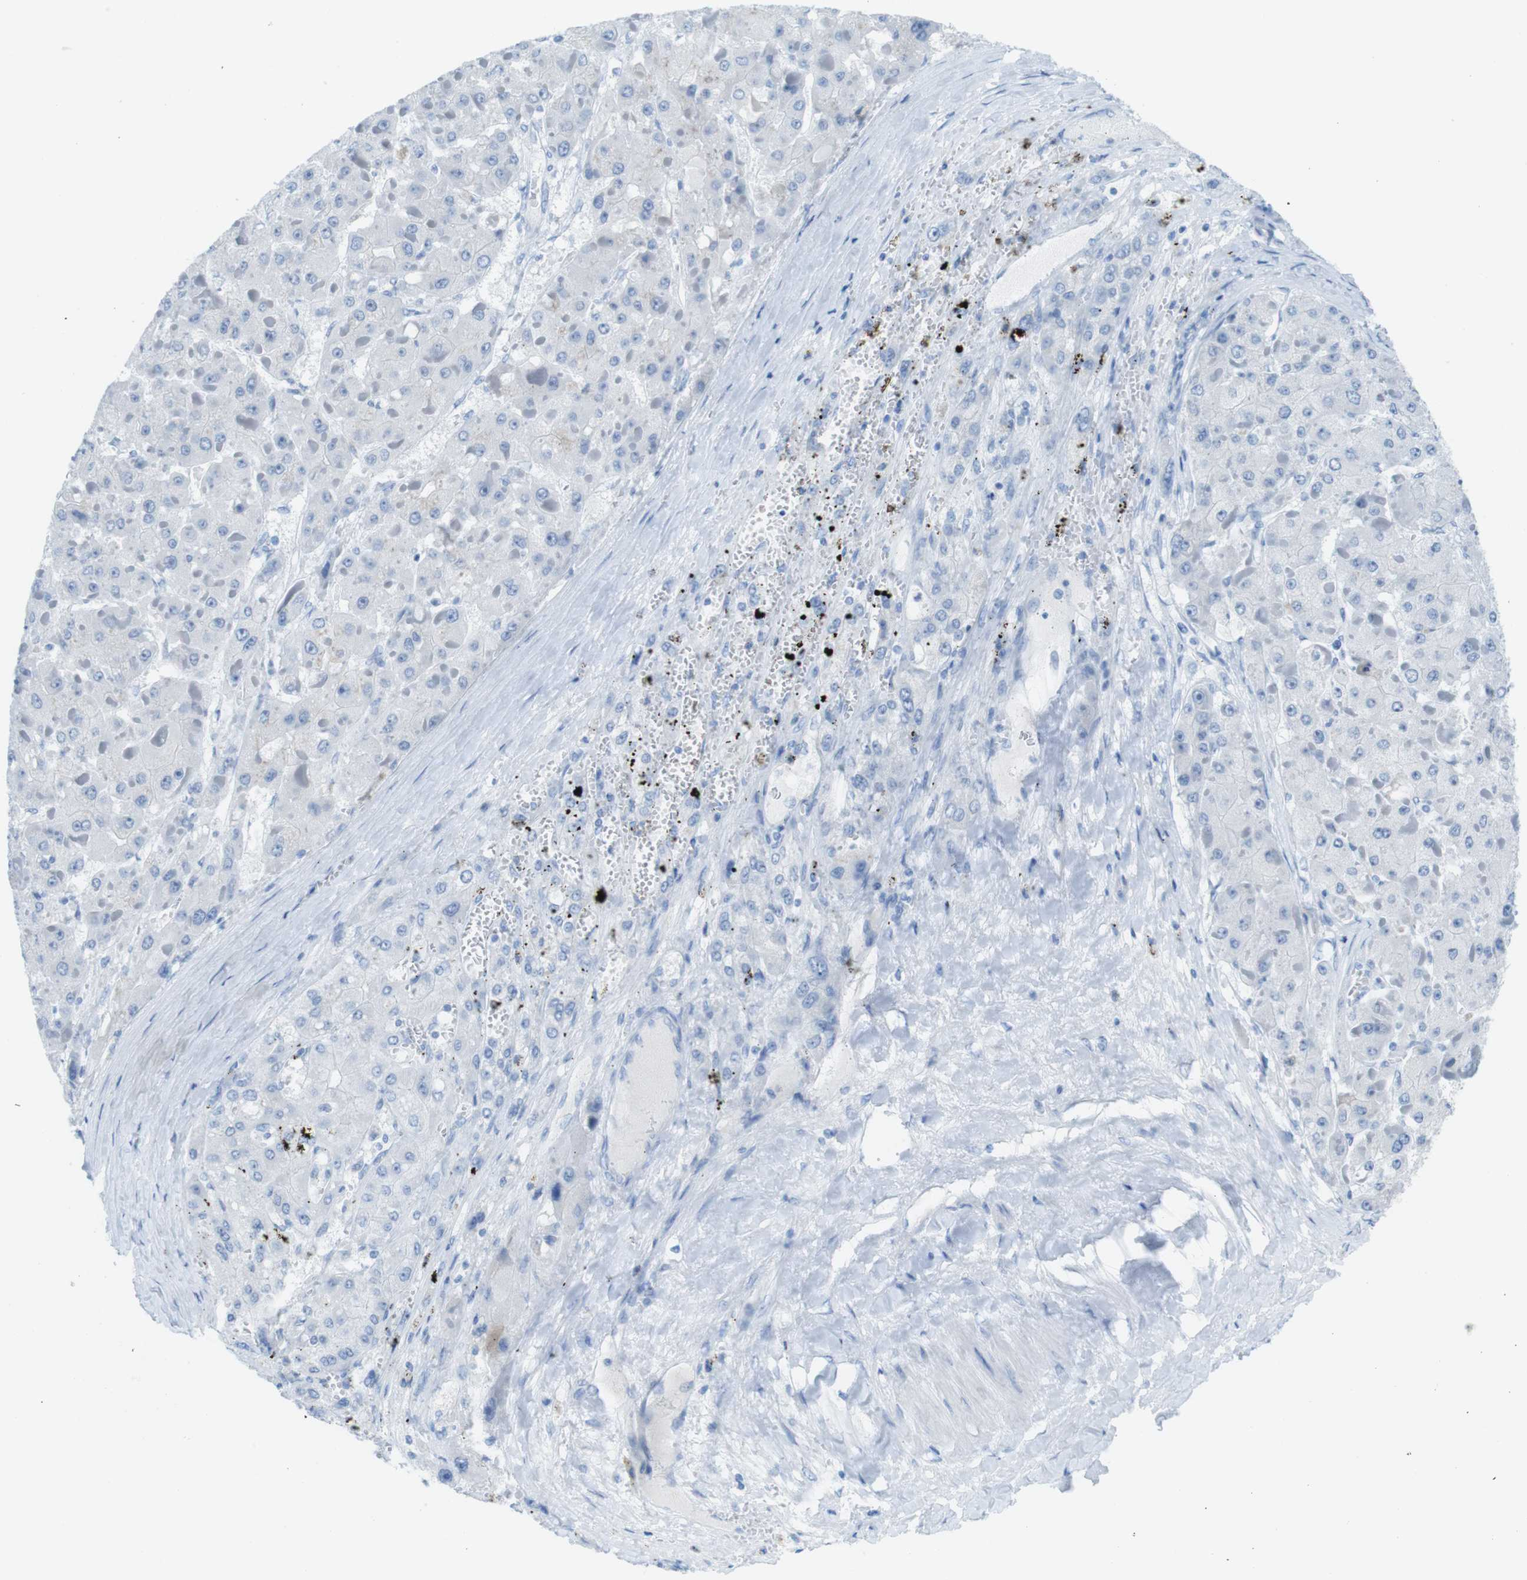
{"staining": {"intensity": "negative", "quantity": "none", "location": "none"}, "tissue": "liver cancer", "cell_type": "Tumor cells", "image_type": "cancer", "snomed": [{"axis": "morphology", "description": "Carcinoma, Hepatocellular, NOS"}, {"axis": "topography", "description": "Liver"}], "caption": "An immunohistochemistry (IHC) histopathology image of hepatocellular carcinoma (liver) is shown. There is no staining in tumor cells of hepatocellular carcinoma (liver).", "gene": "GAP43", "patient": {"sex": "female", "age": 73}}